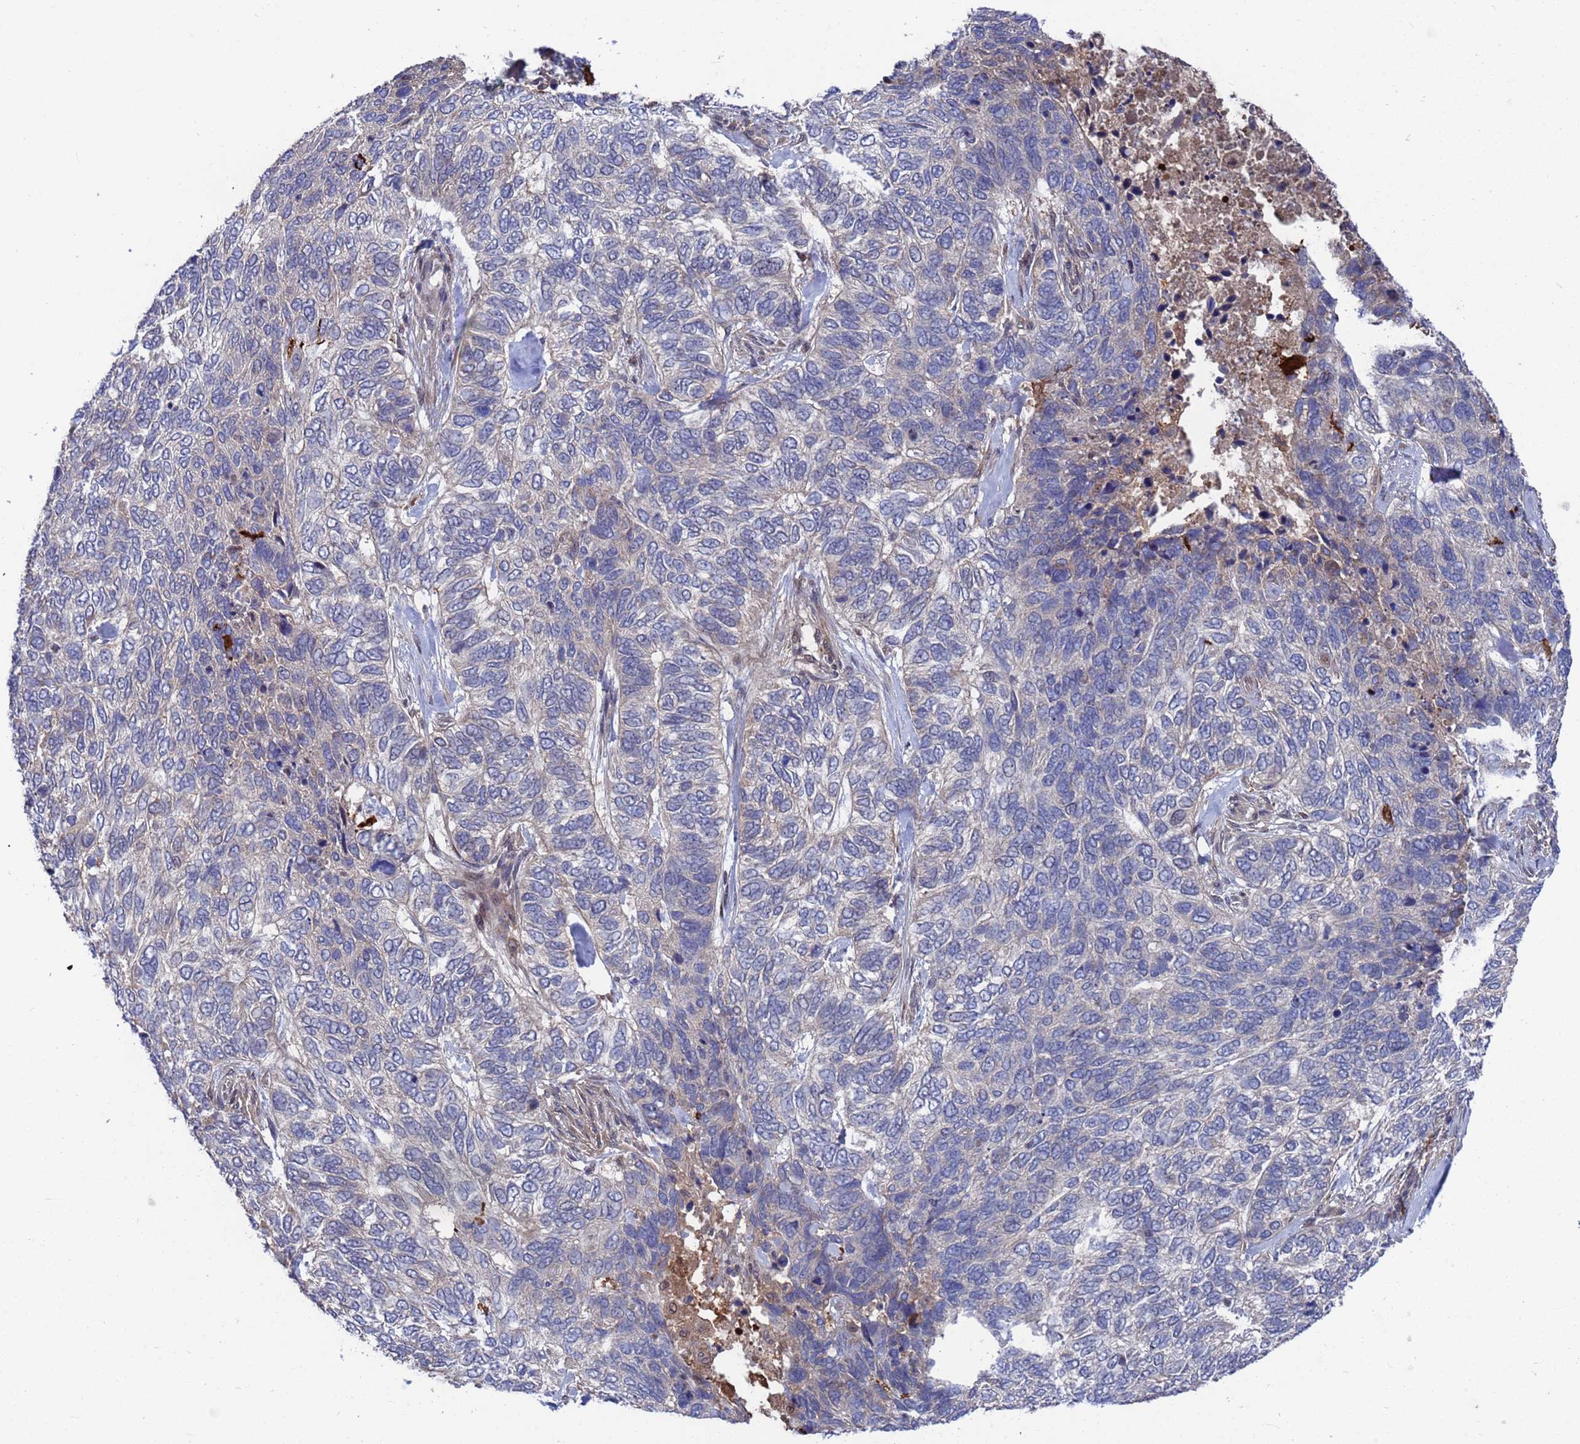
{"staining": {"intensity": "negative", "quantity": "none", "location": "none"}, "tissue": "skin cancer", "cell_type": "Tumor cells", "image_type": "cancer", "snomed": [{"axis": "morphology", "description": "Basal cell carcinoma"}, {"axis": "topography", "description": "Skin"}], "caption": "This is a histopathology image of IHC staining of skin basal cell carcinoma, which shows no staining in tumor cells. (DAB (3,3'-diaminobenzidine) immunohistochemistry visualized using brightfield microscopy, high magnification).", "gene": "TMBIM6", "patient": {"sex": "female", "age": 65}}